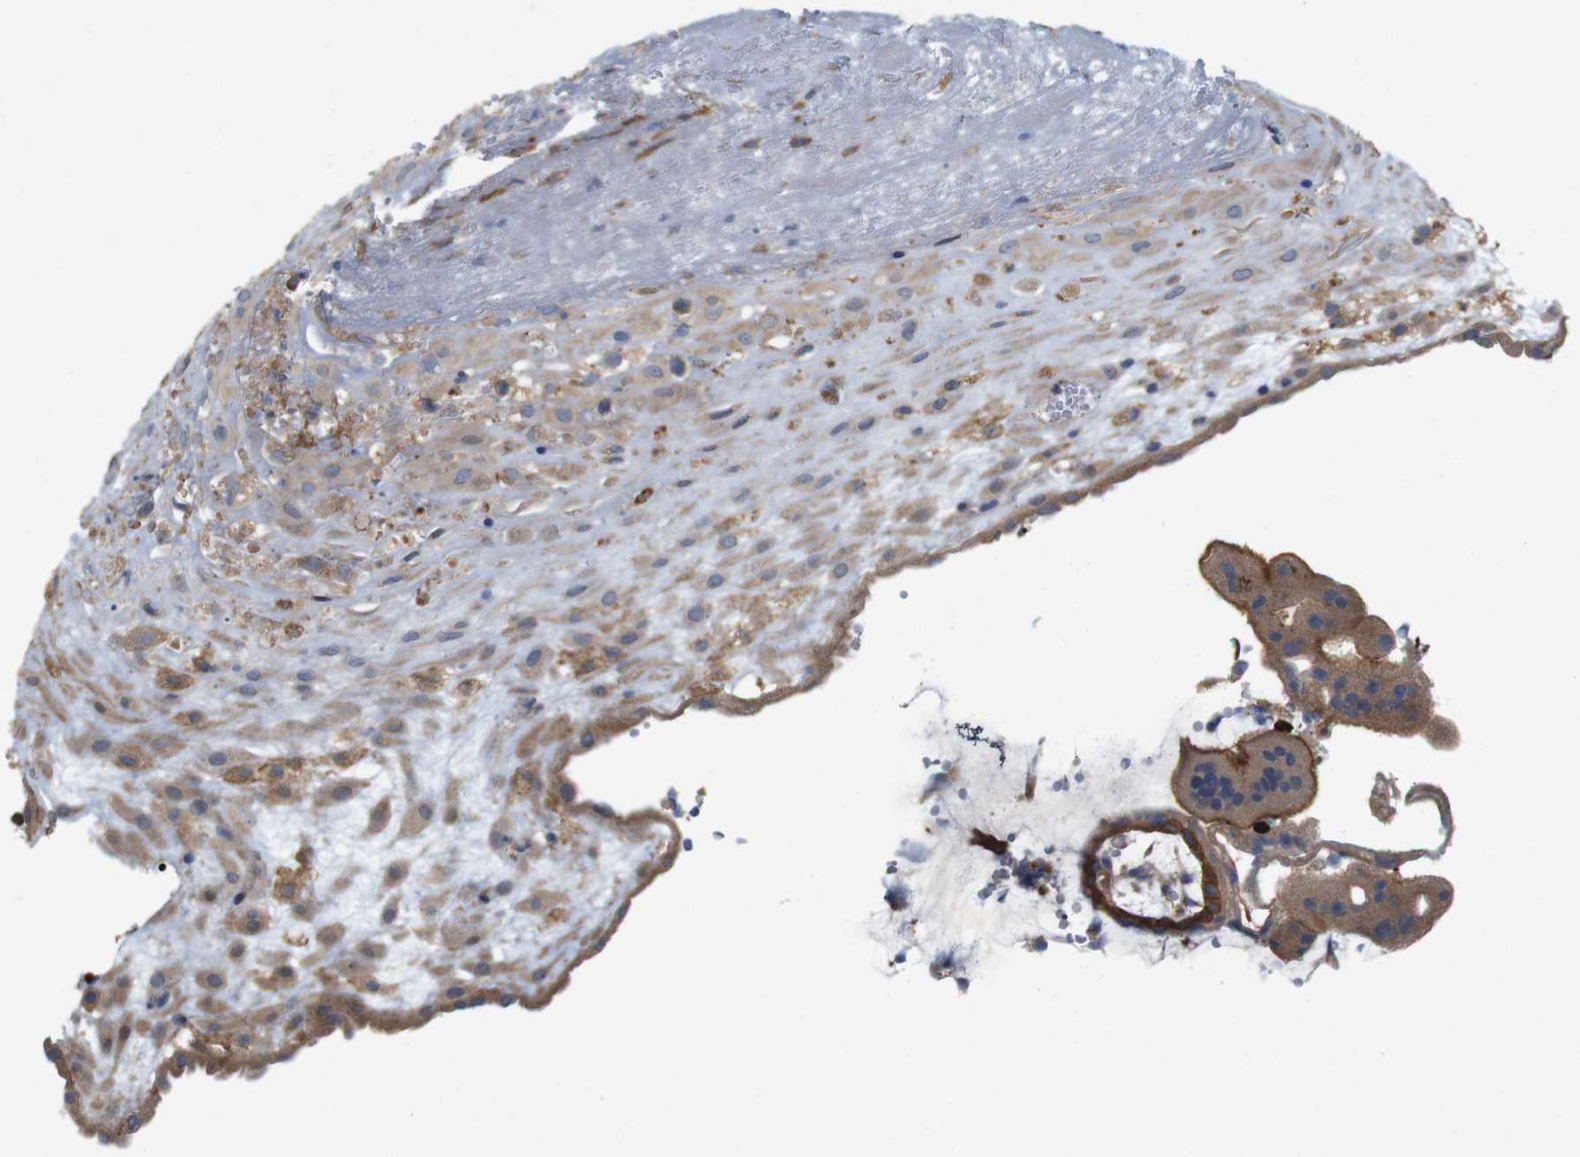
{"staining": {"intensity": "moderate", "quantity": ">75%", "location": "cytoplasmic/membranous"}, "tissue": "placenta", "cell_type": "Decidual cells", "image_type": "normal", "snomed": [{"axis": "morphology", "description": "Normal tissue, NOS"}, {"axis": "topography", "description": "Placenta"}], "caption": "This is an image of IHC staining of normal placenta, which shows moderate positivity in the cytoplasmic/membranous of decidual cells.", "gene": "SIGLEC8", "patient": {"sex": "female", "age": 18}}